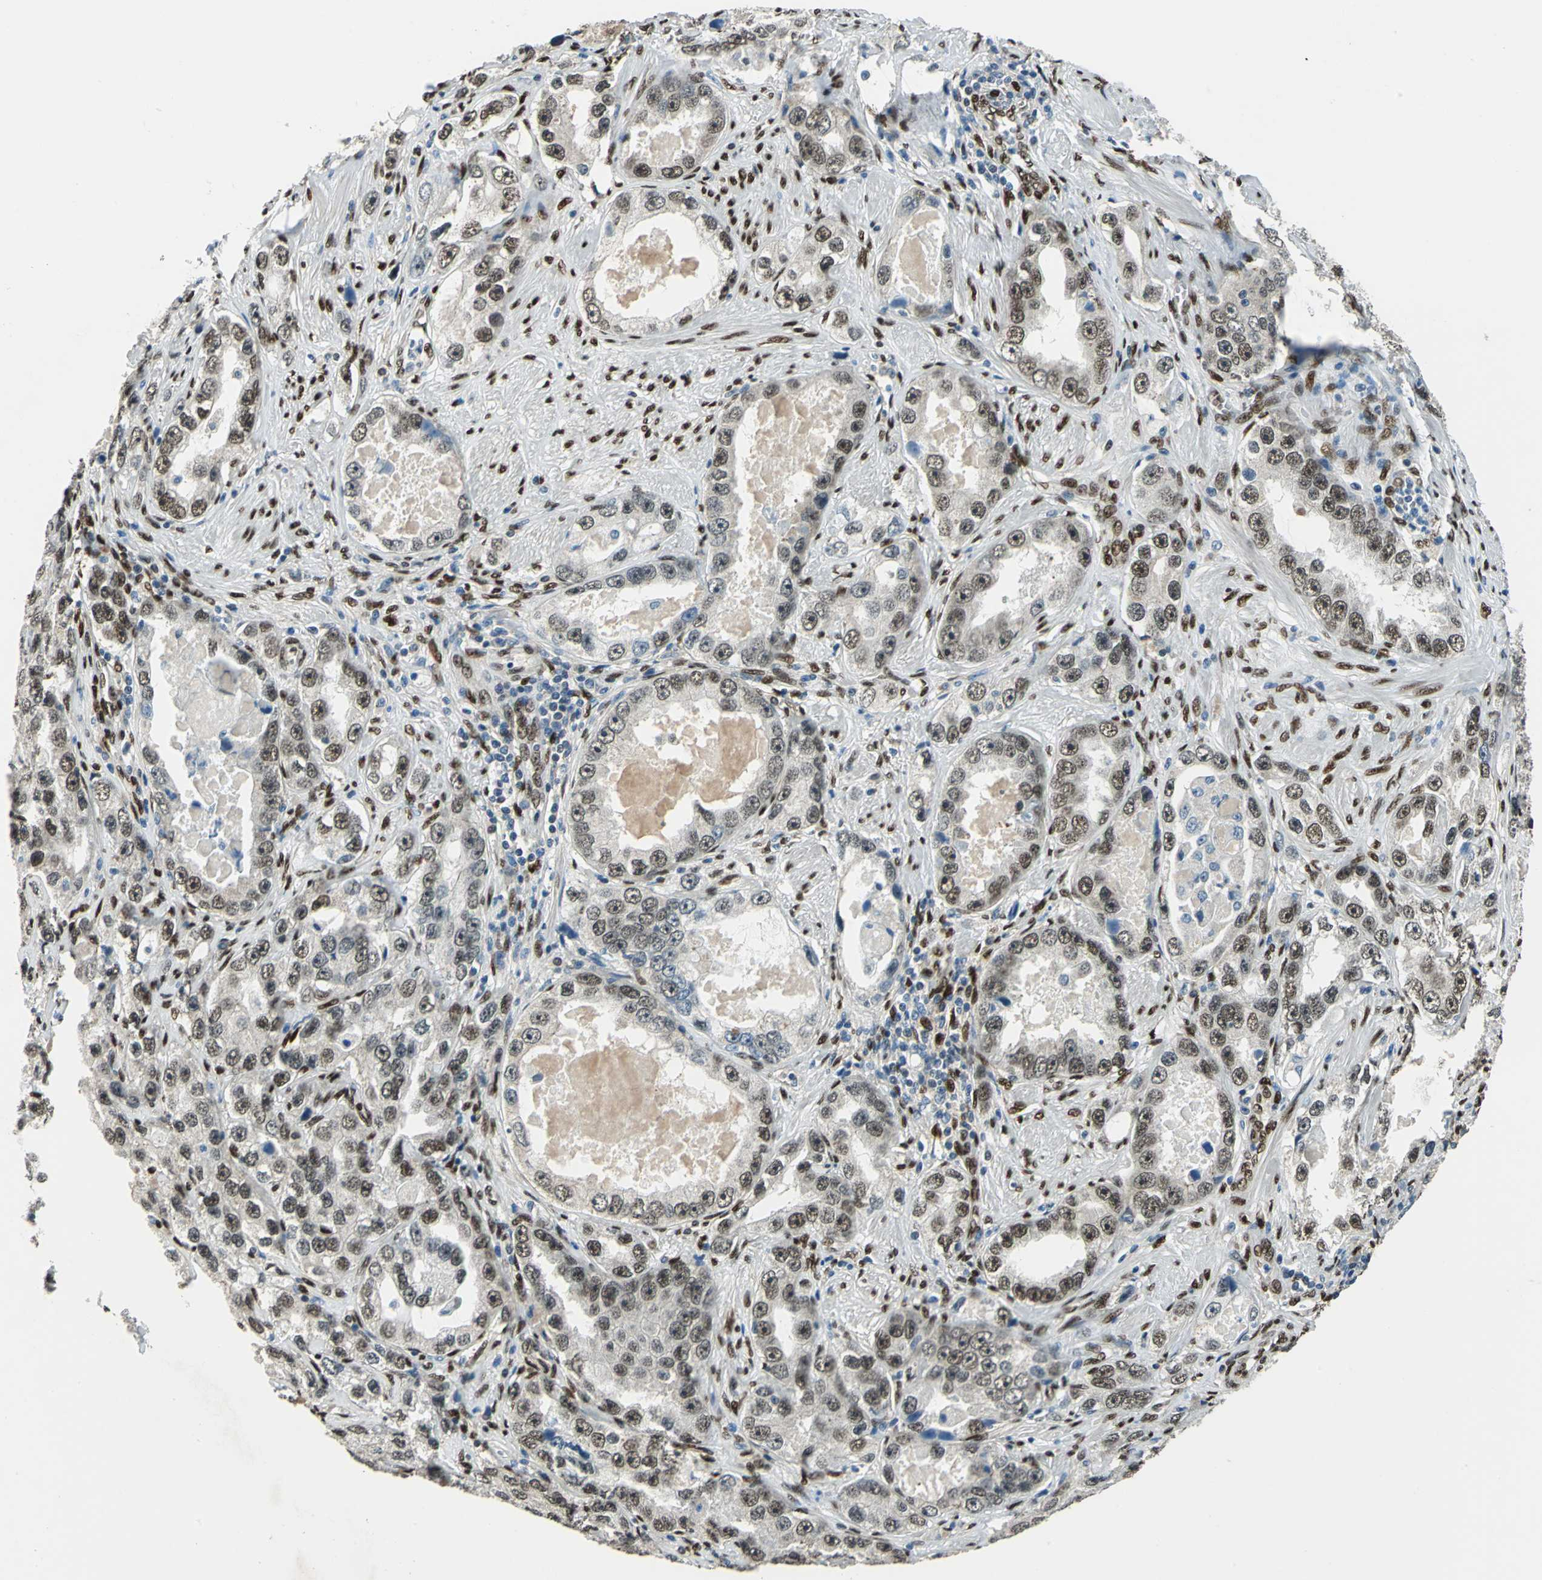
{"staining": {"intensity": "moderate", "quantity": ">75%", "location": "nuclear"}, "tissue": "prostate cancer", "cell_type": "Tumor cells", "image_type": "cancer", "snomed": [{"axis": "morphology", "description": "Adenocarcinoma, High grade"}, {"axis": "topography", "description": "Prostate"}], "caption": "Prostate high-grade adenocarcinoma tissue shows moderate nuclear positivity in about >75% of tumor cells, visualized by immunohistochemistry.", "gene": "NFIA", "patient": {"sex": "male", "age": 63}}